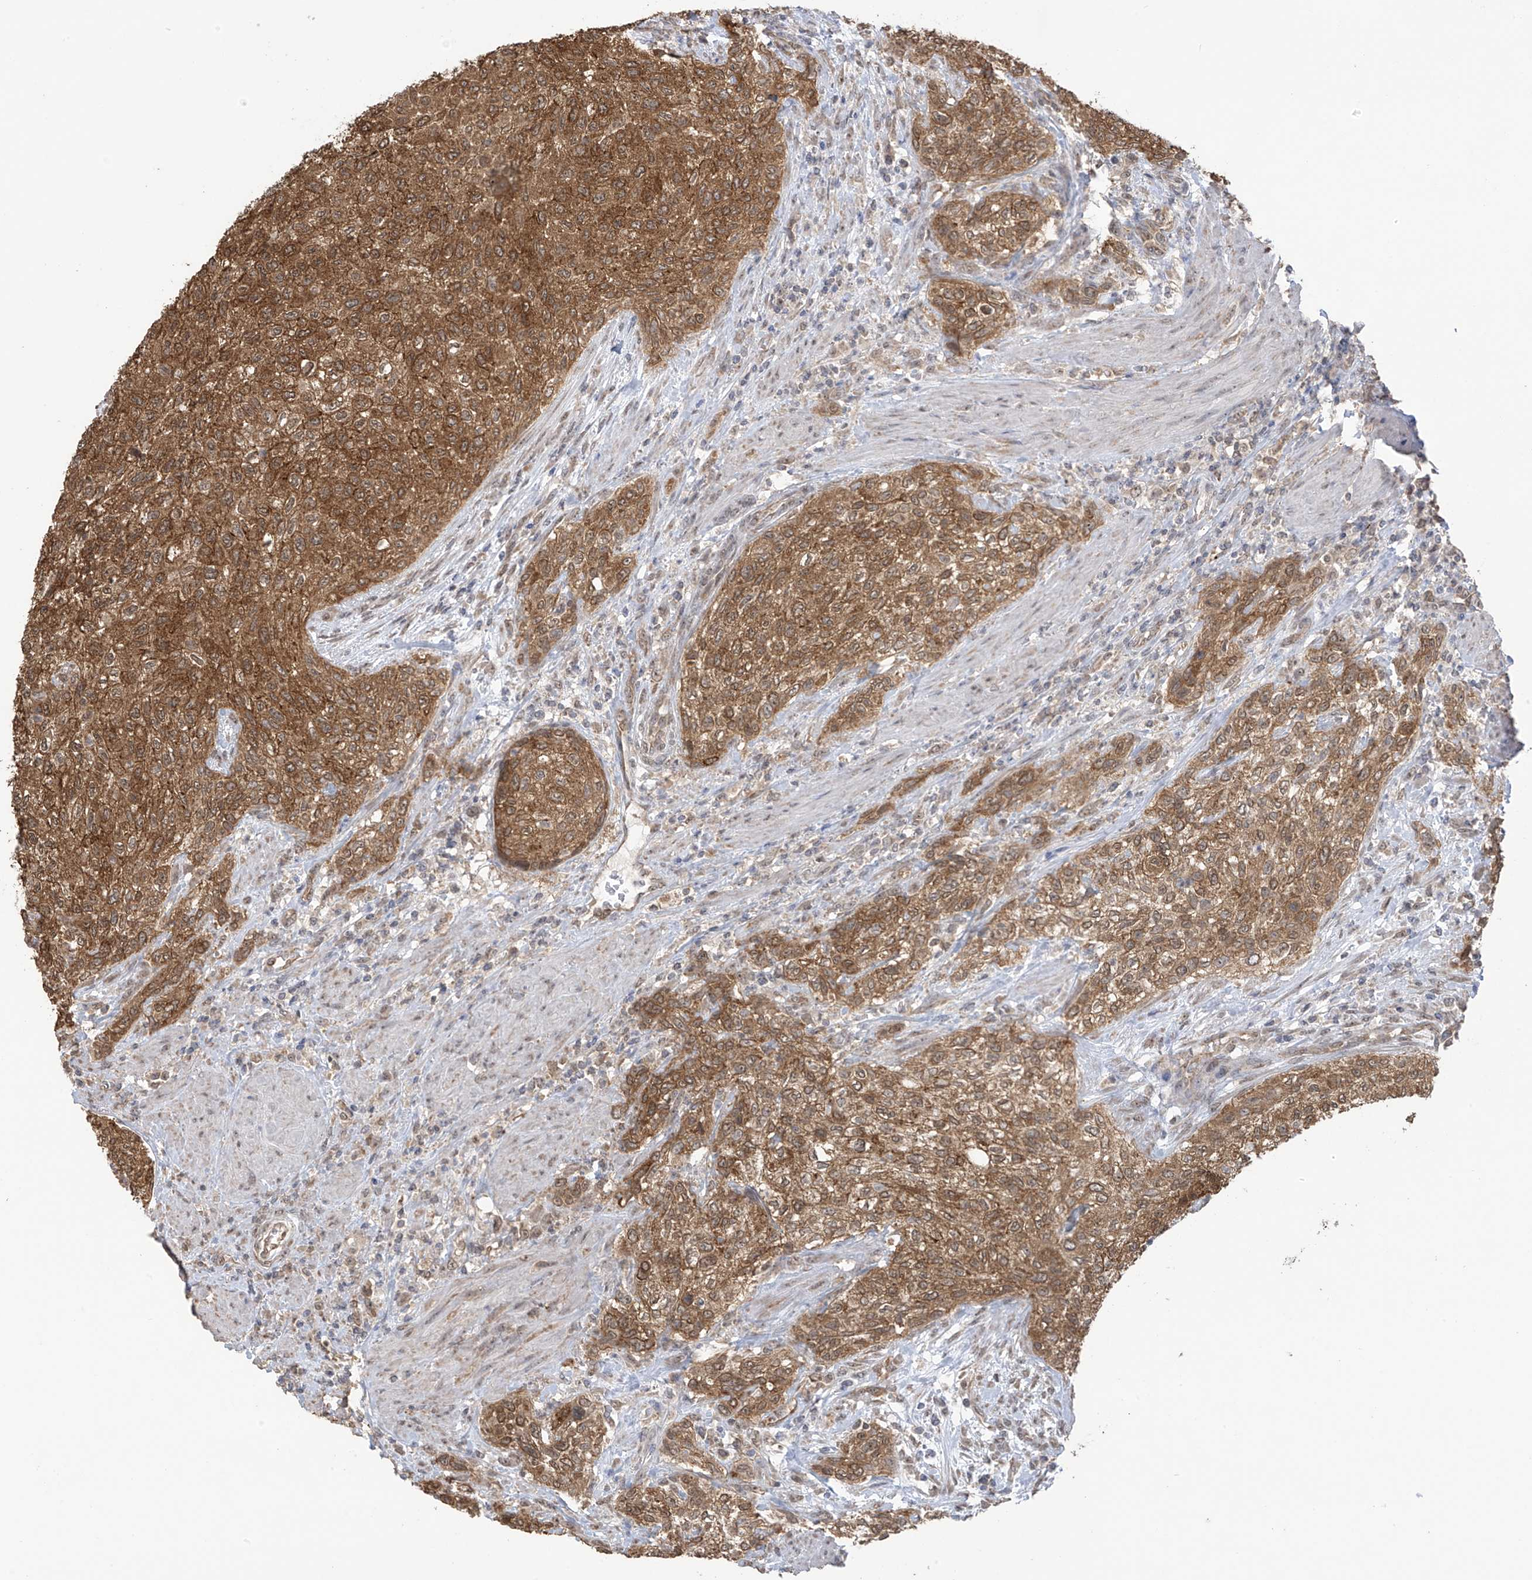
{"staining": {"intensity": "strong", "quantity": ">75%", "location": "cytoplasmic/membranous,nuclear"}, "tissue": "urothelial cancer", "cell_type": "Tumor cells", "image_type": "cancer", "snomed": [{"axis": "morphology", "description": "Urothelial carcinoma, High grade"}, {"axis": "topography", "description": "Urinary bladder"}], "caption": "Approximately >75% of tumor cells in high-grade urothelial carcinoma show strong cytoplasmic/membranous and nuclear protein positivity as visualized by brown immunohistochemical staining.", "gene": "KIAA1522", "patient": {"sex": "male", "age": 35}}